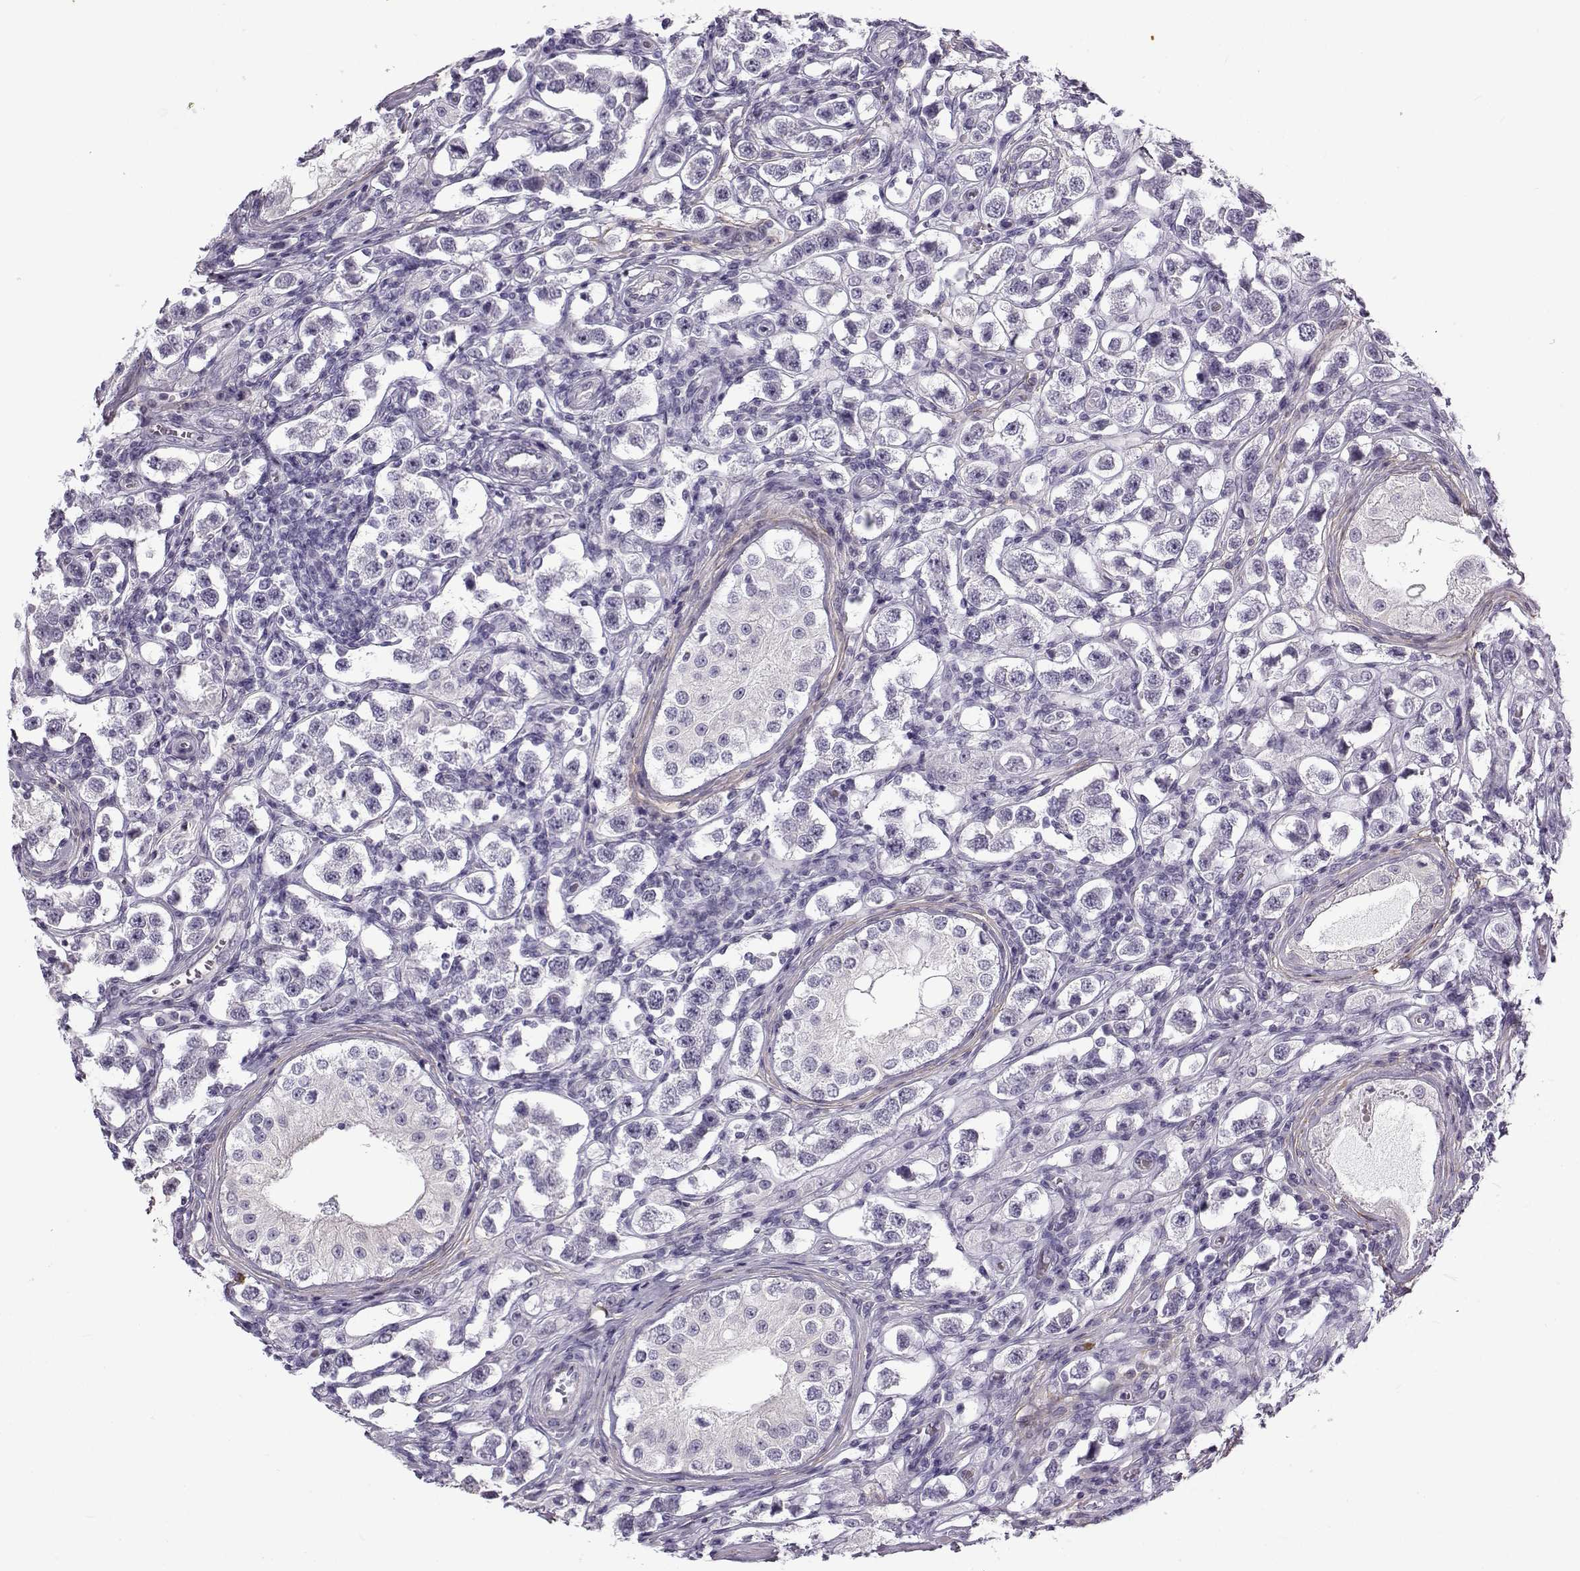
{"staining": {"intensity": "negative", "quantity": "none", "location": "none"}, "tissue": "testis cancer", "cell_type": "Tumor cells", "image_type": "cancer", "snomed": [{"axis": "morphology", "description": "Seminoma, NOS"}, {"axis": "topography", "description": "Testis"}], "caption": "The photomicrograph exhibits no staining of tumor cells in testis cancer (seminoma).", "gene": "GTSF1L", "patient": {"sex": "male", "age": 37}}